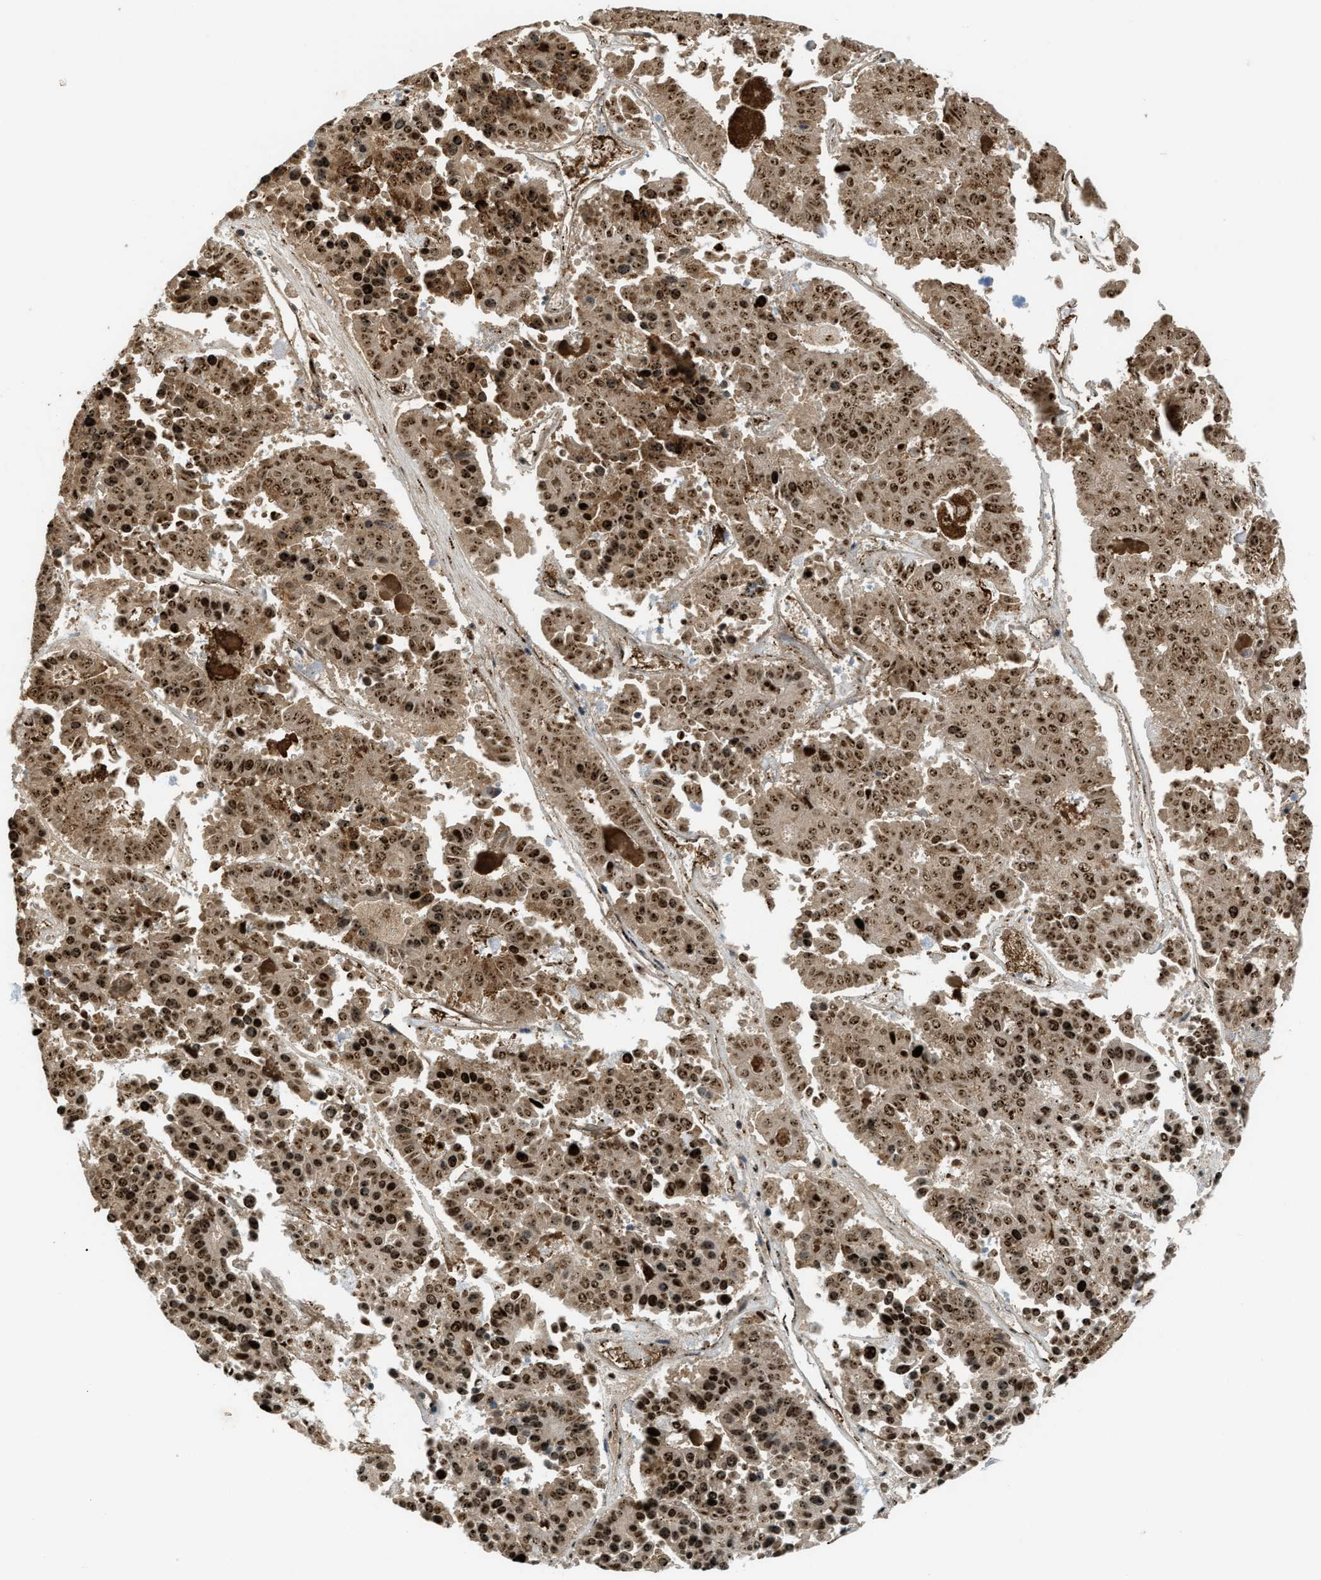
{"staining": {"intensity": "moderate", "quantity": ">75%", "location": "cytoplasmic/membranous,nuclear"}, "tissue": "pancreatic cancer", "cell_type": "Tumor cells", "image_type": "cancer", "snomed": [{"axis": "morphology", "description": "Adenocarcinoma, NOS"}, {"axis": "topography", "description": "Pancreas"}], "caption": "Human pancreatic adenocarcinoma stained for a protein (brown) exhibits moderate cytoplasmic/membranous and nuclear positive positivity in approximately >75% of tumor cells.", "gene": "ZNF687", "patient": {"sex": "male", "age": 50}}